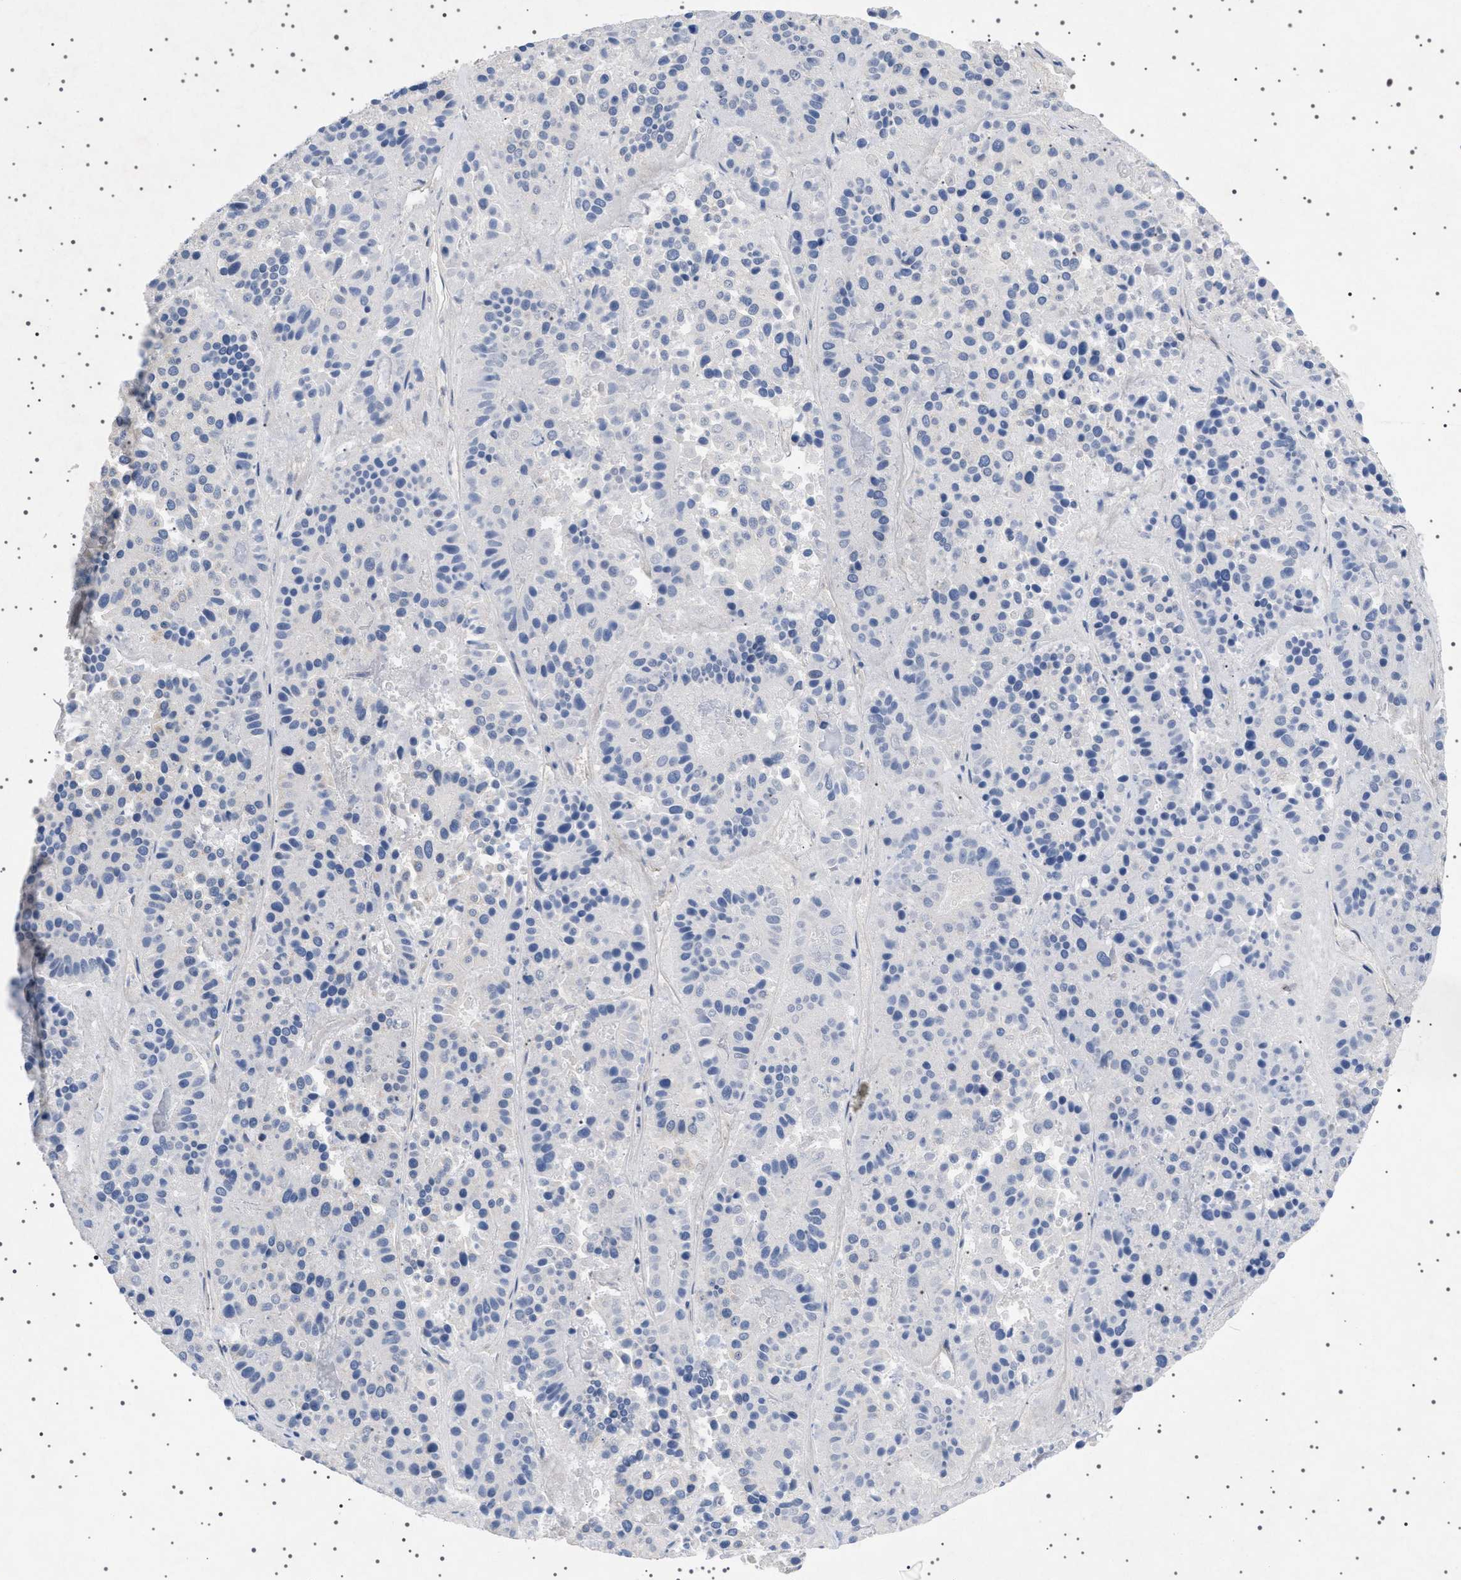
{"staining": {"intensity": "negative", "quantity": "none", "location": "none"}, "tissue": "pancreatic cancer", "cell_type": "Tumor cells", "image_type": "cancer", "snomed": [{"axis": "morphology", "description": "Adenocarcinoma, NOS"}, {"axis": "topography", "description": "Pancreas"}], "caption": "This is a image of immunohistochemistry (IHC) staining of adenocarcinoma (pancreatic), which shows no positivity in tumor cells.", "gene": "HTR1A", "patient": {"sex": "male", "age": 50}}